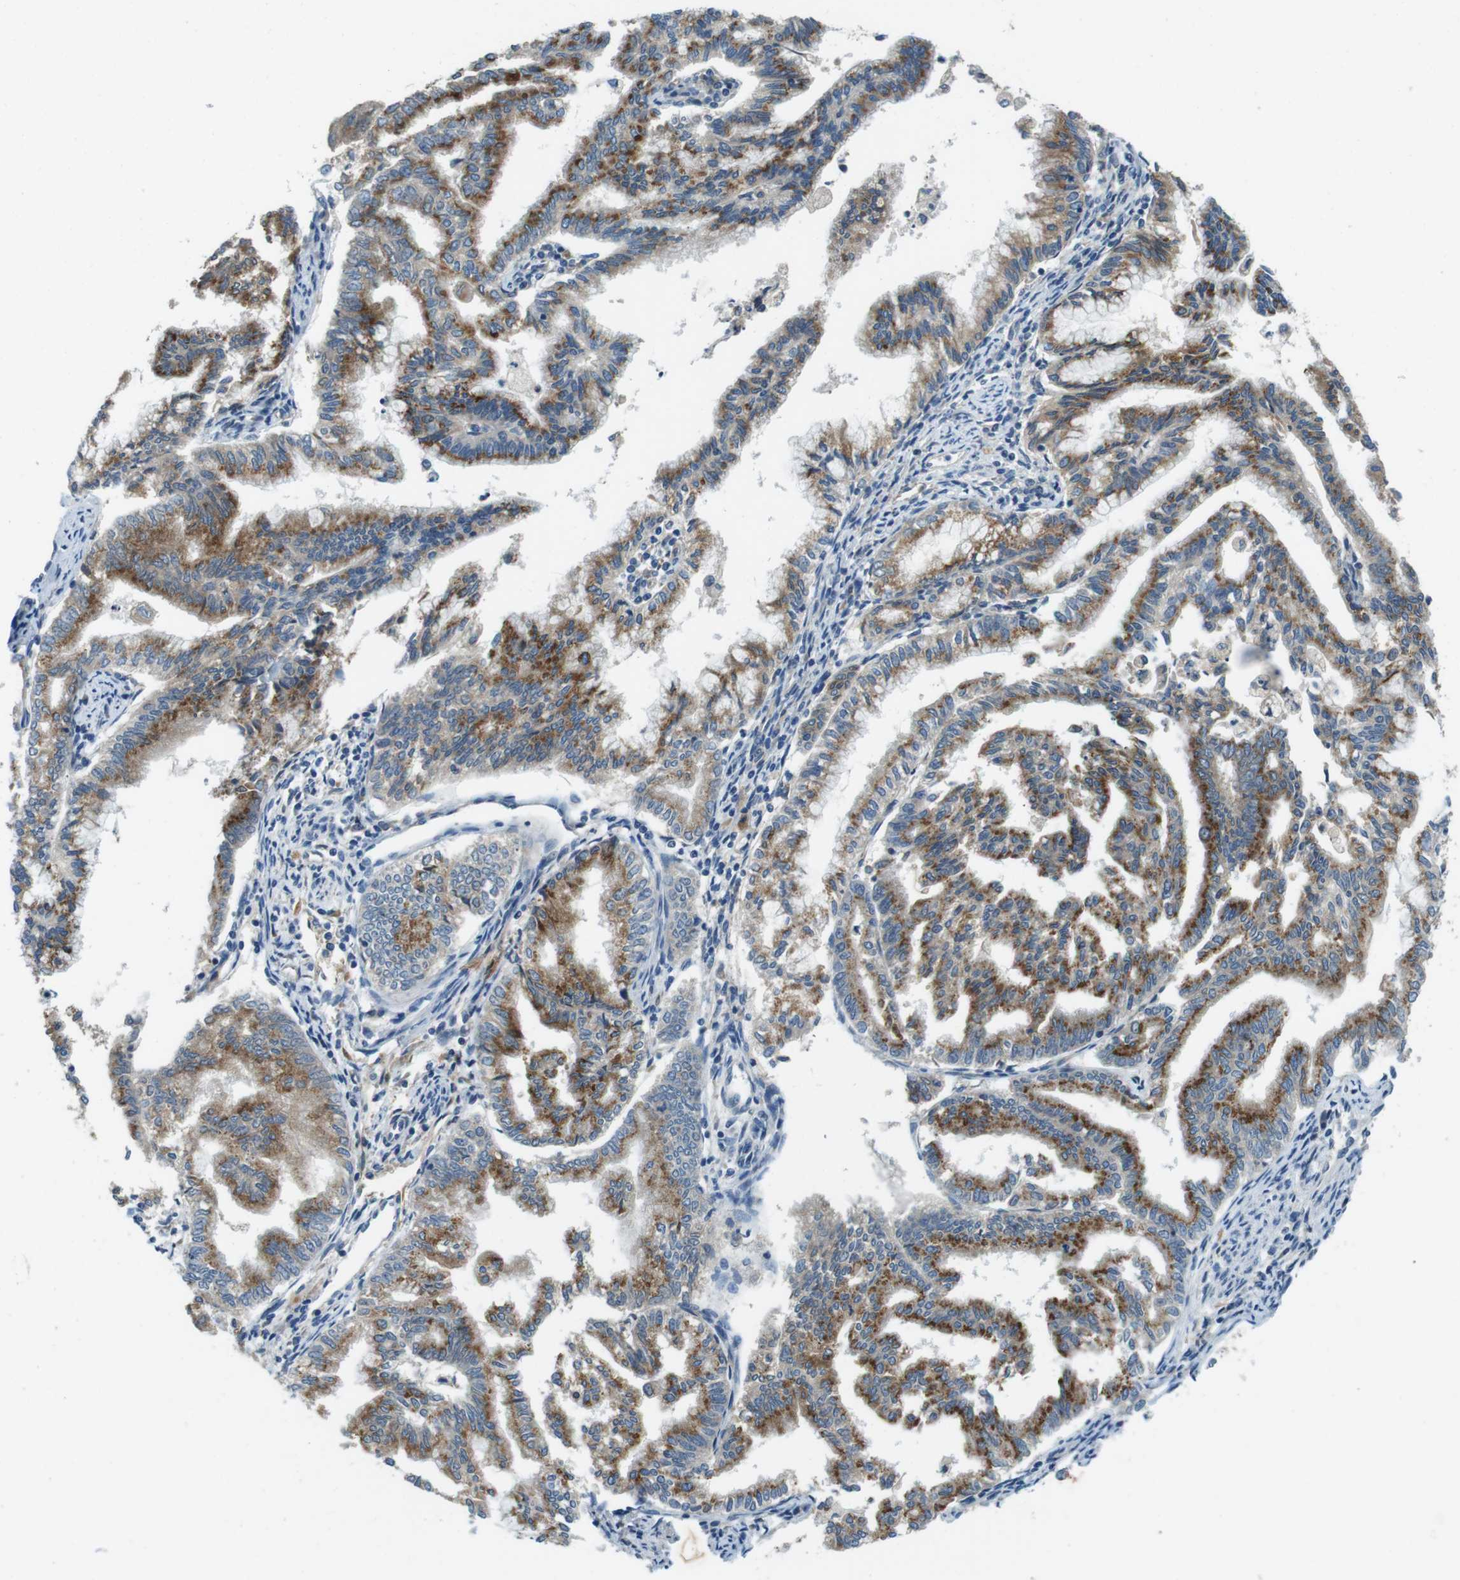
{"staining": {"intensity": "moderate", "quantity": ">75%", "location": "cytoplasmic/membranous"}, "tissue": "endometrial cancer", "cell_type": "Tumor cells", "image_type": "cancer", "snomed": [{"axis": "morphology", "description": "Adenocarcinoma, NOS"}, {"axis": "topography", "description": "Endometrium"}], "caption": "DAB immunohistochemical staining of human endometrial adenocarcinoma reveals moderate cytoplasmic/membranous protein expression in approximately >75% of tumor cells.", "gene": "PALD1", "patient": {"sex": "female", "age": 79}}